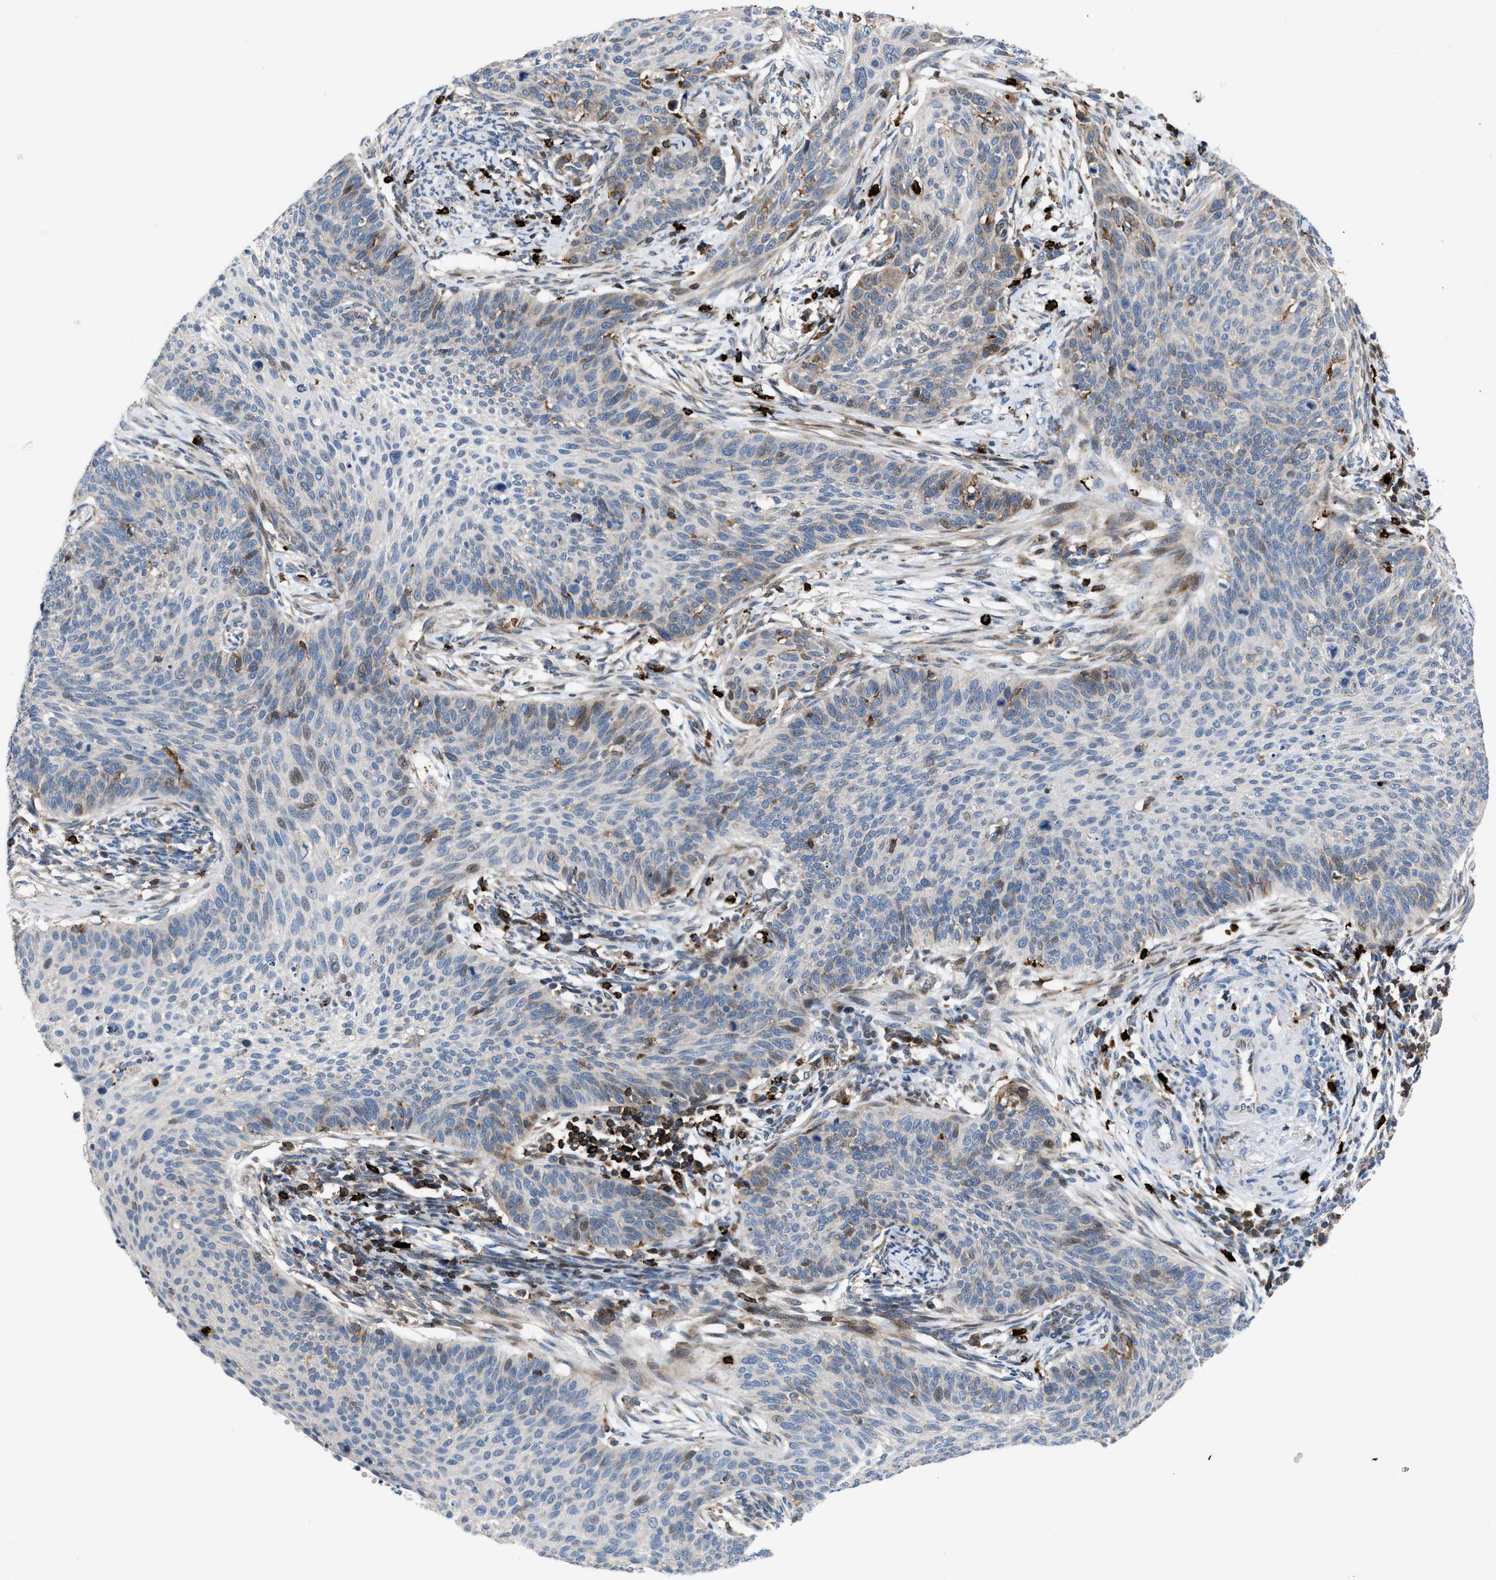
{"staining": {"intensity": "weak", "quantity": "<25%", "location": "nuclear"}, "tissue": "cervical cancer", "cell_type": "Tumor cells", "image_type": "cancer", "snomed": [{"axis": "morphology", "description": "Squamous cell carcinoma, NOS"}, {"axis": "topography", "description": "Cervix"}], "caption": "Tumor cells are negative for brown protein staining in cervical squamous cell carcinoma.", "gene": "ATP9A", "patient": {"sex": "female", "age": 70}}